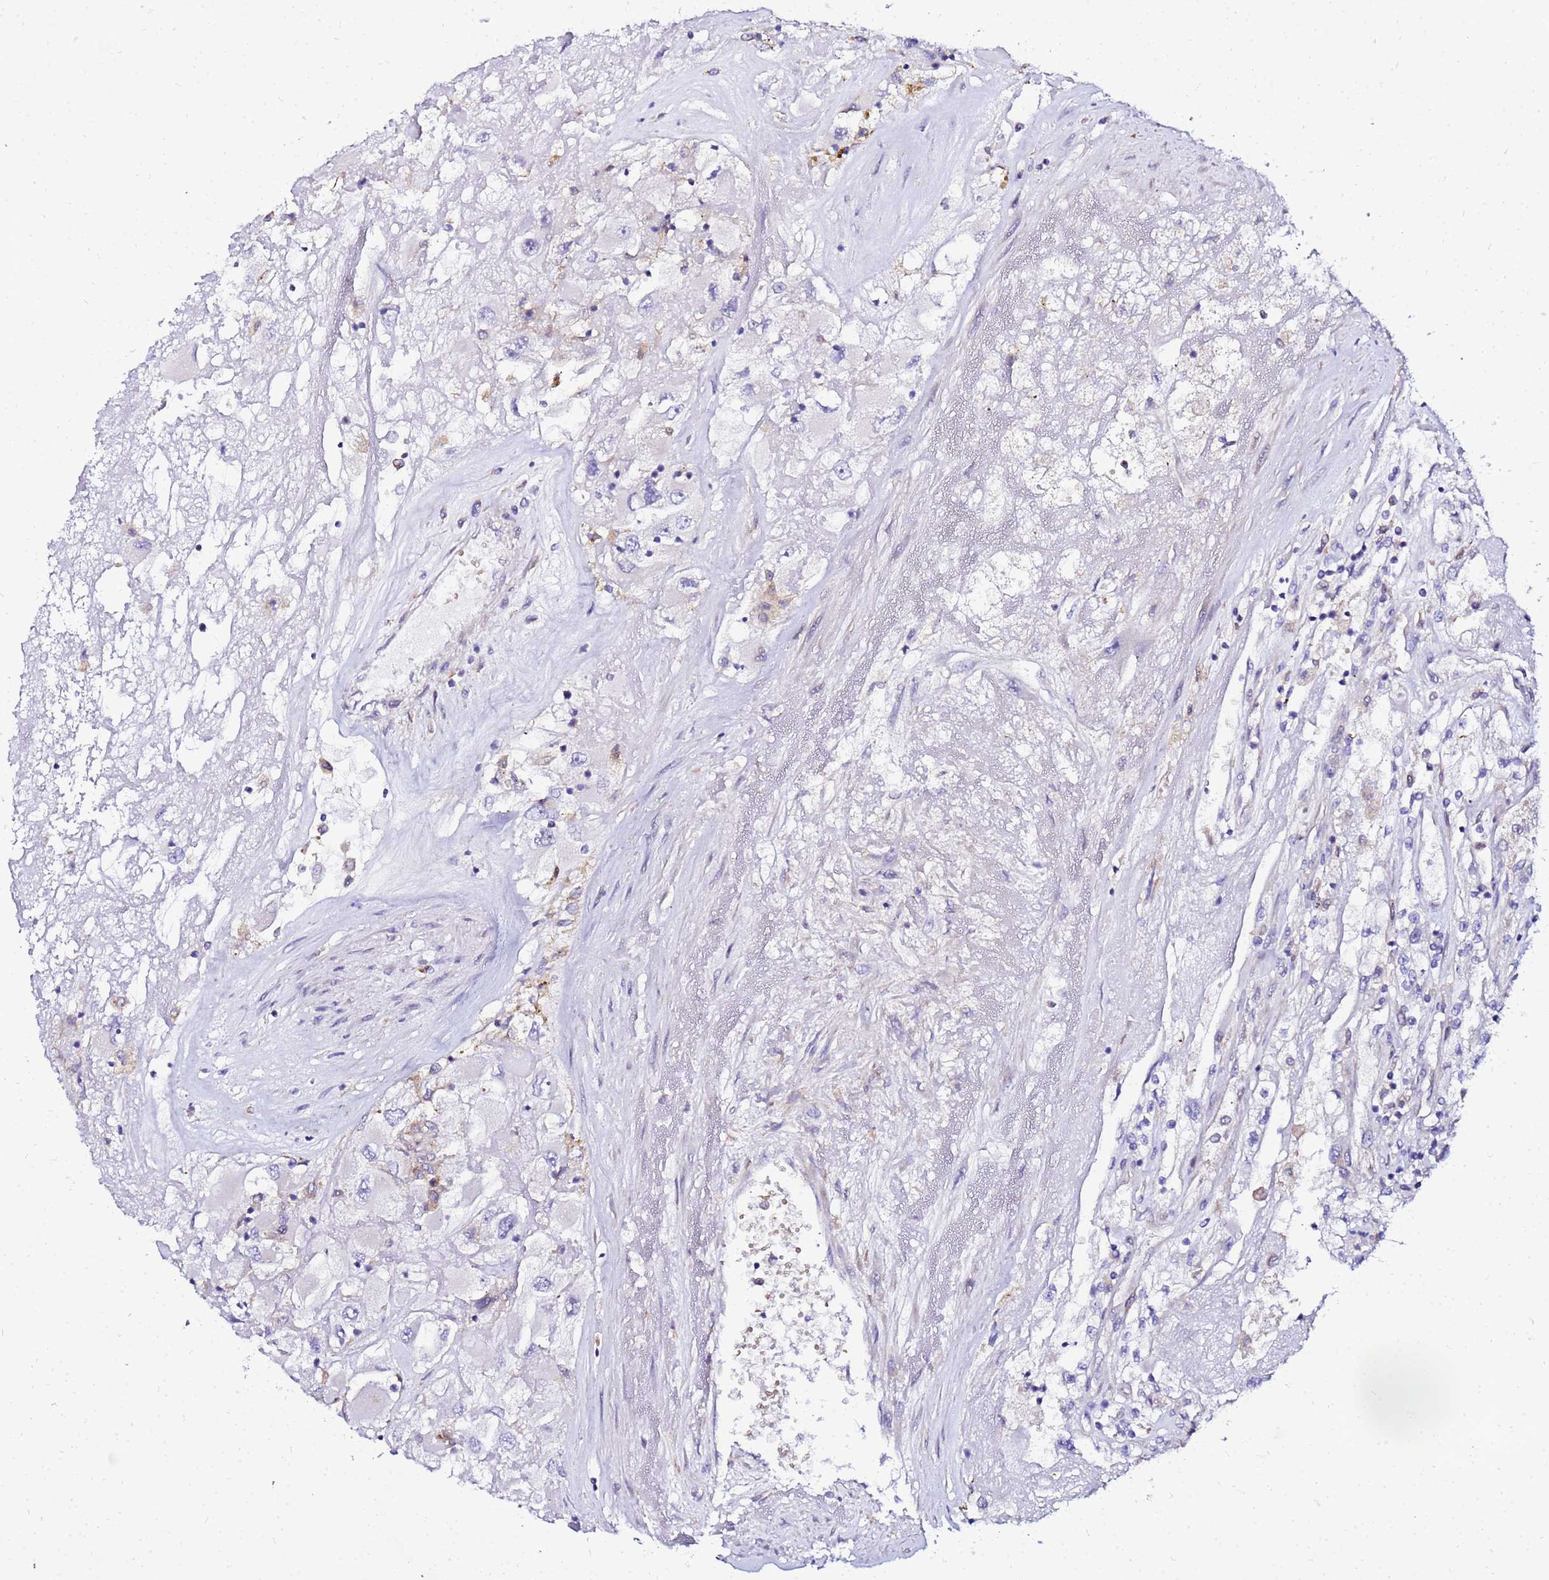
{"staining": {"intensity": "negative", "quantity": "none", "location": "none"}, "tissue": "renal cancer", "cell_type": "Tumor cells", "image_type": "cancer", "snomed": [{"axis": "morphology", "description": "Adenocarcinoma, NOS"}, {"axis": "topography", "description": "Kidney"}], "caption": "There is no significant positivity in tumor cells of renal adenocarcinoma.", "gene": "HERC5", "patient": {"sex": "female", "age": 52}}